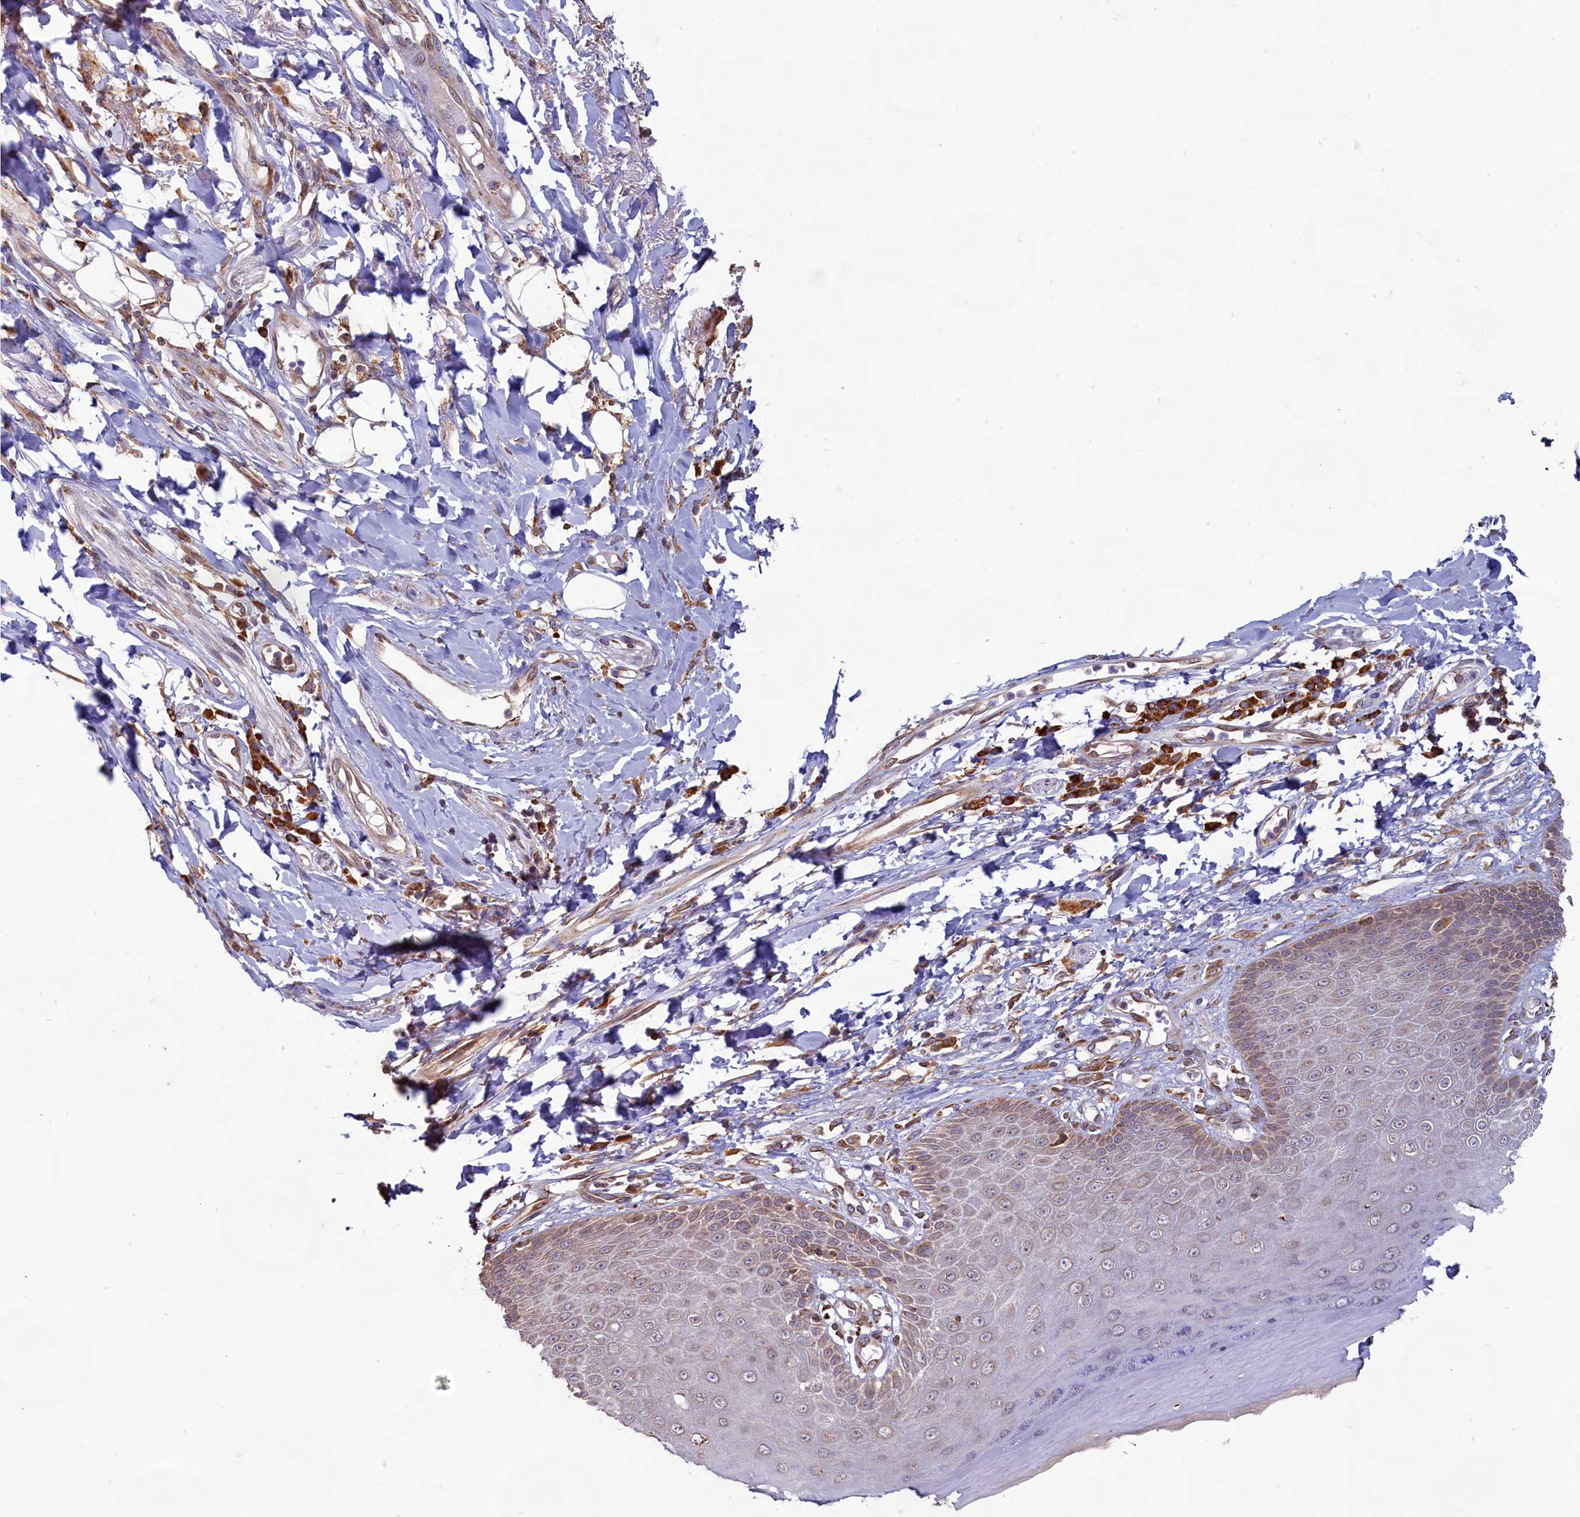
{"staining": {"intensity": "moderate", "quantity": "25%-75%", "location": "cytoplasmic/membranous"}, "tissue": "skin", "cell_type": "Epidermal cells", "image_type": "normal", "snomed": [{"axis": "morphology", "description": "Normal tissue, NOS"}, {"axis": "topography", "description": "Anal"}], "caption": "An immunohistochemistry (IHC) micrograph of normal tissue is shown. Protein staining in brown shows moderate cytoplasmic/membranous positivity in skin within epidermal cells. Using DAB (brown) and hematoxylin (blue) stains, captured at high magnification using brightfield microscopy.", "gene": "TBC1D19", "patient": {"sex": "male", "age": 78}}